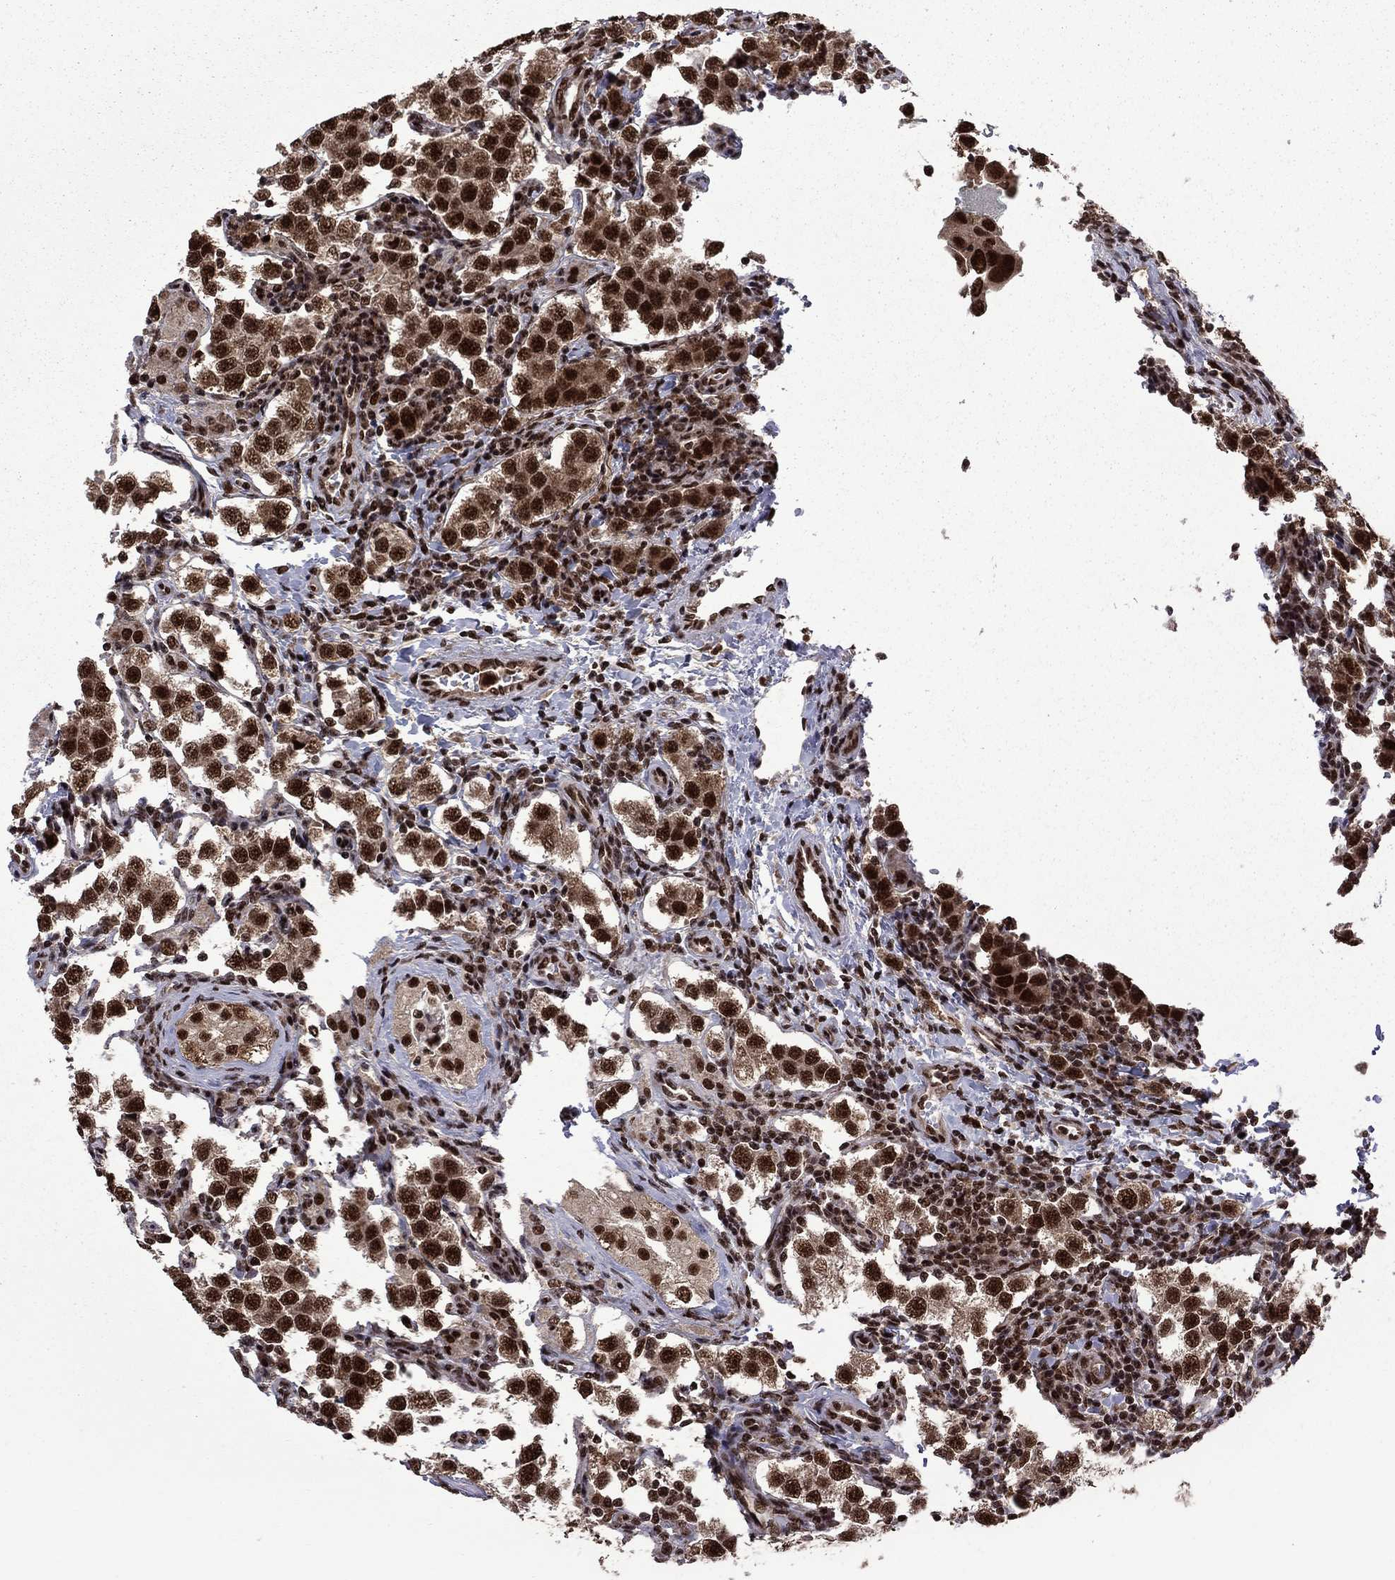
{"staining": {"intensity": "strong", "quantity": ">75%", "location": "nuclear"}, "tissue": "testis cancer", "cell_type": "Tumor cells", "image_type": "cancer", "snomed": [{"axis": "morphology", "description": "Seminoma, NOS"}, {"axis": "topography", "description": "Testis"}], "caption": "The micrograph displays immunohistochemical staining of testis cancer (seminoma). There is strong nuclear staining is appreciated in about >75% of tumor cells.", "gene": "MED25", "patient": {"sex": "male", "age": 37}}